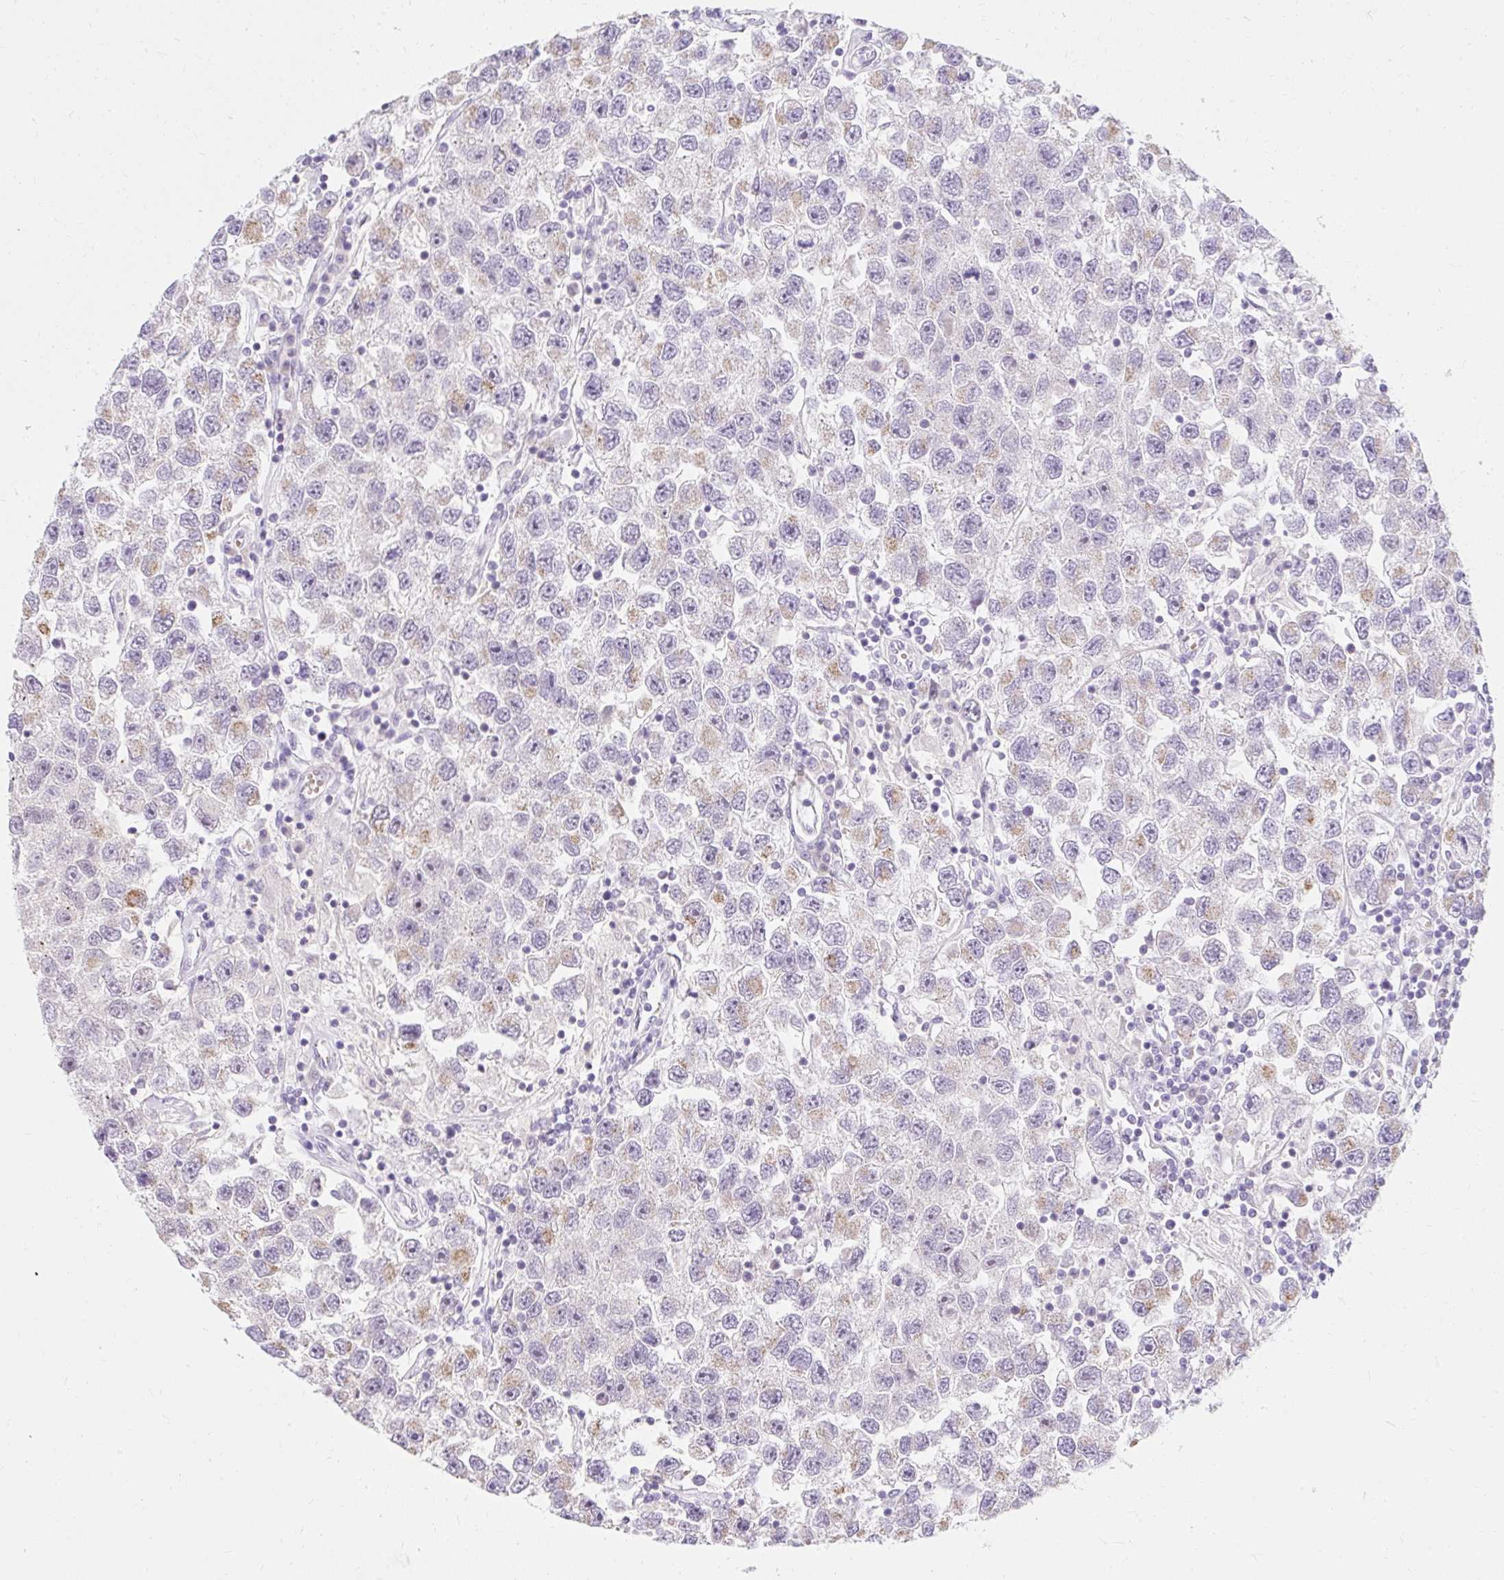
{"staining": {"intensity": "weak", "quantity": "25%-75%", "location": "cytoplasmic/membranous"}, "tissue": "testis cancer", "cell_type": "Tumor cells", "image_type": "cancer", "snomed": [{"axis": "morphology", "description": "Seminoma, NOS"}, {"axis": "topography", "description": "Testis"}], "caption": "There is low levels of weak cytoplasmic/membranous expression in tumor cells of seminoma (testis), as demonstrated by immunohistochemical staining (brown color).", "gene": "DTX4", "patient": {"sex": "male", "age": 26}}